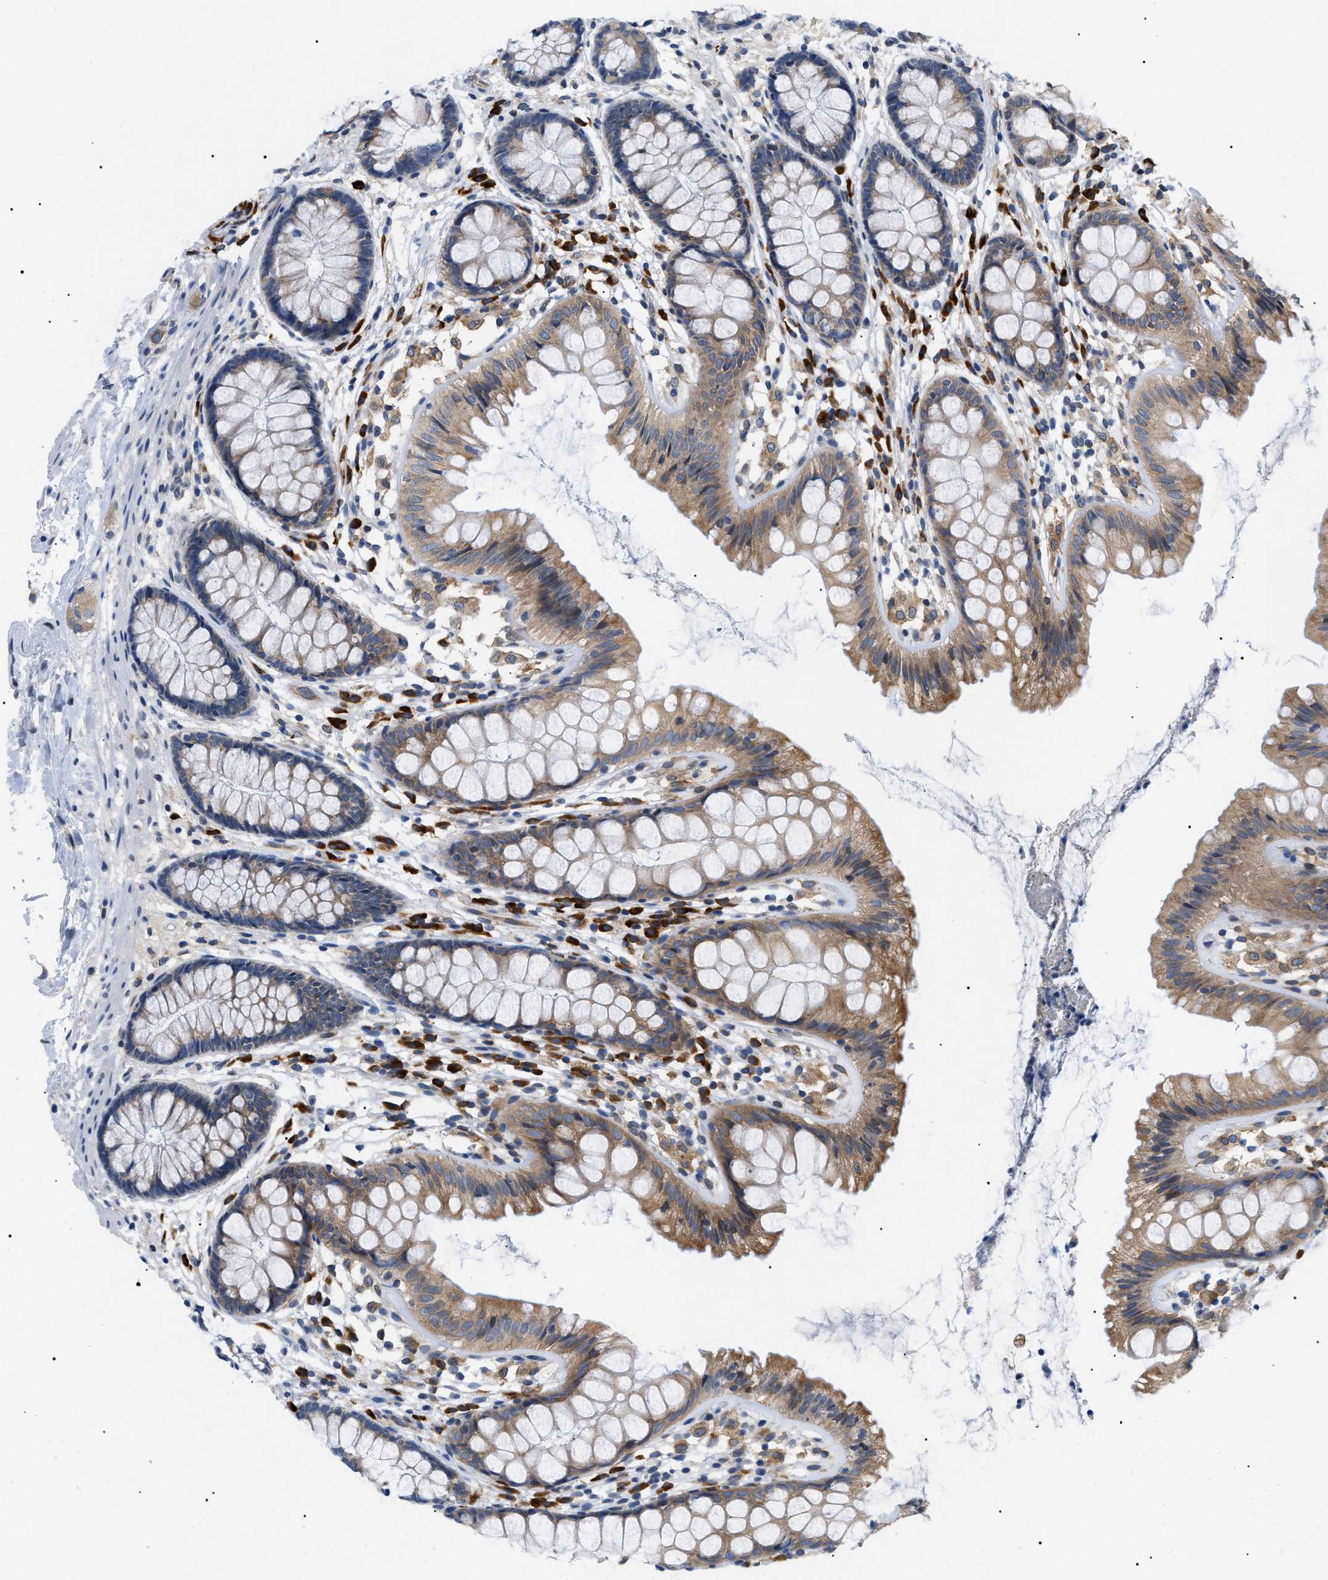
{"staining": {"intensity": "weak", "quantity": ">75%", "location": "cytoplasmic/membranous"}, "tissue": "colon", "cell_type": "Endothelial cells", "image_type": "normal", "snomed": [{"axis": "morphology", "description": "Normal tissue, NOS"}, {"axis": "topography", "description": "Colon"}], "caption": "Immunohistochemistry histopathology image of unremarkable colon: colon stained using IHC shows low levels of weak protein expression localized specifically in the cytoplasmic/membranous of endothelial cells, appearing as a cytoplasmic/membranous brown color.", "gene": "DERL1", "patient": {"sex": "female", "age": 56}}